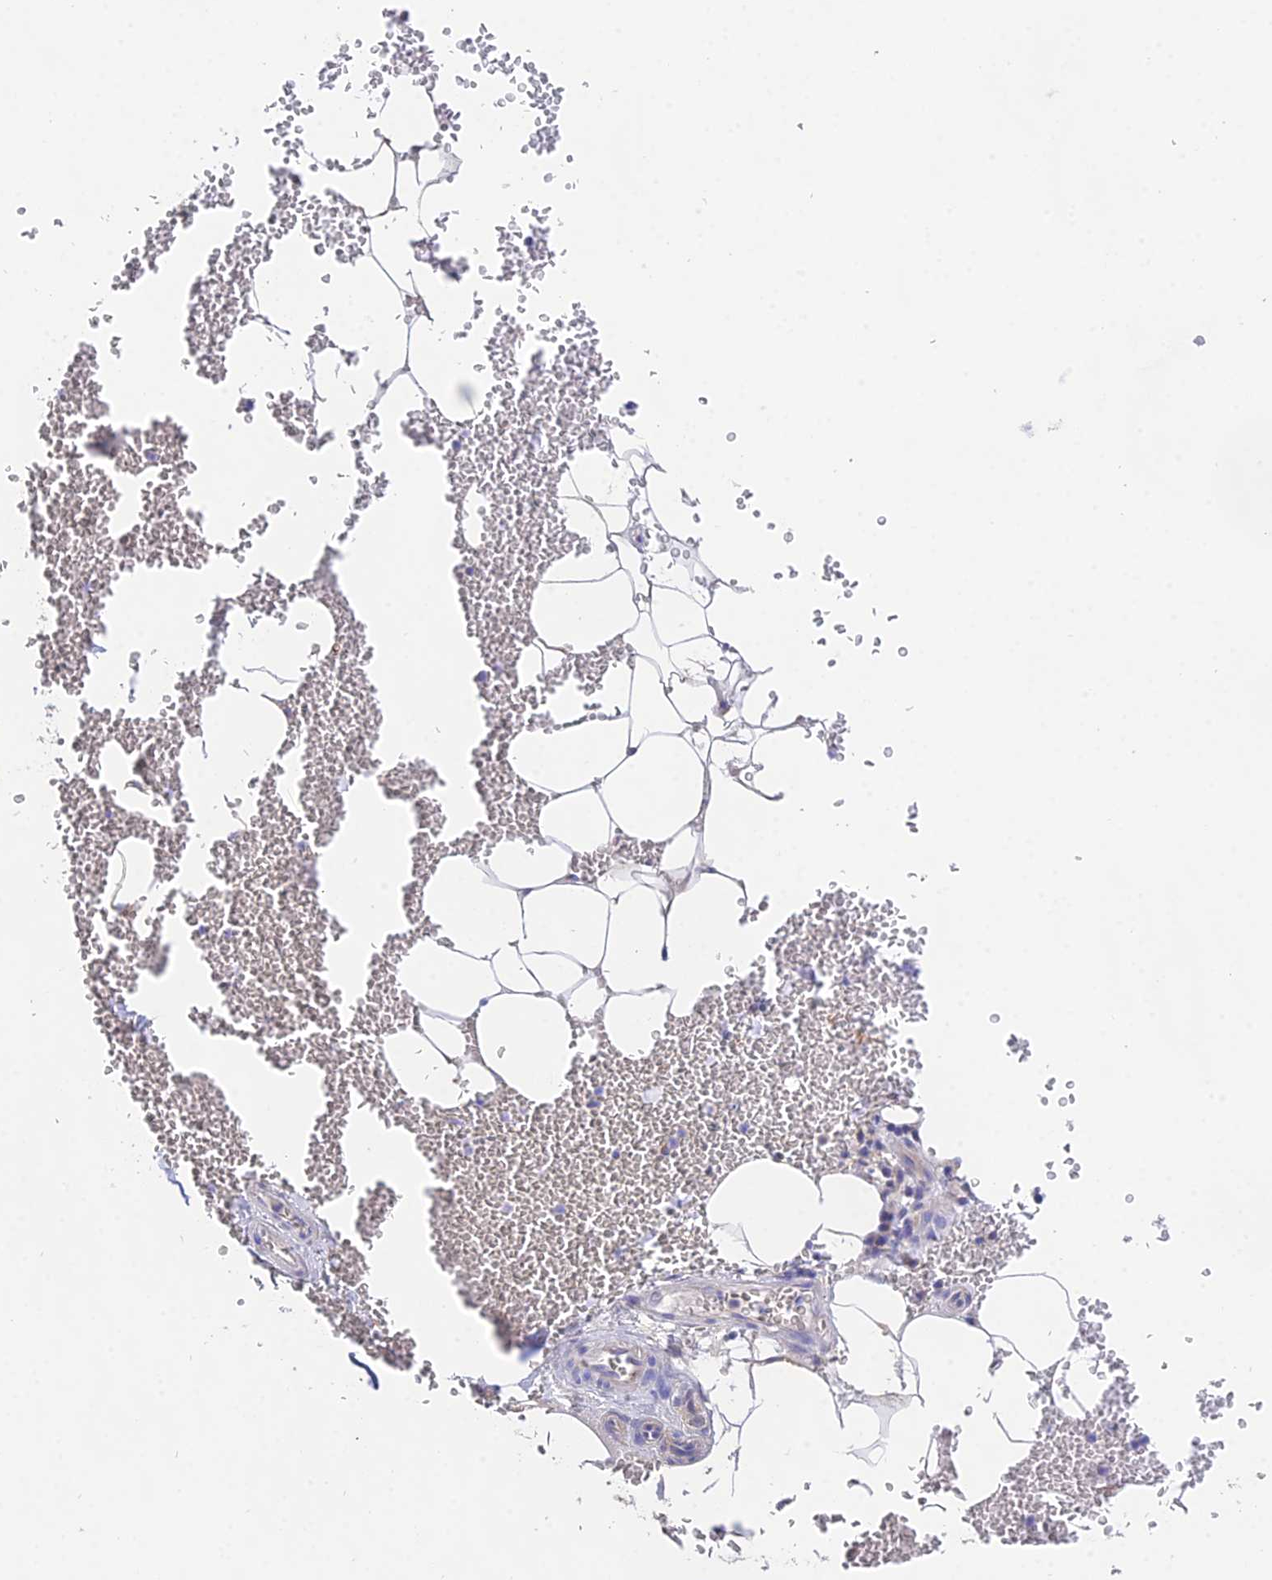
{"staining": {"intensity": "moderate", "quantity": "<25%", "location": "cytoplasmic/membranous"}, "tissue": "adipose tissue", "cell_type": "Adipocytes", "image_type": "normal", "snomed": [{"axis": "morphology", "description": "Normal tissue, NOS"}, {"axis": "topography", "description": "Adipose tissue"}, {"axis": "topography", "description": "Peripheral nerve tissue"}], "caption": "Protein analysis of benign adipose tissue shows moderate cytoplasmic/membranous positivity in approximately <25% of adipocytes.", "gene": "PPP2R2A", "patient": {"sex": "male", "age": 52}}